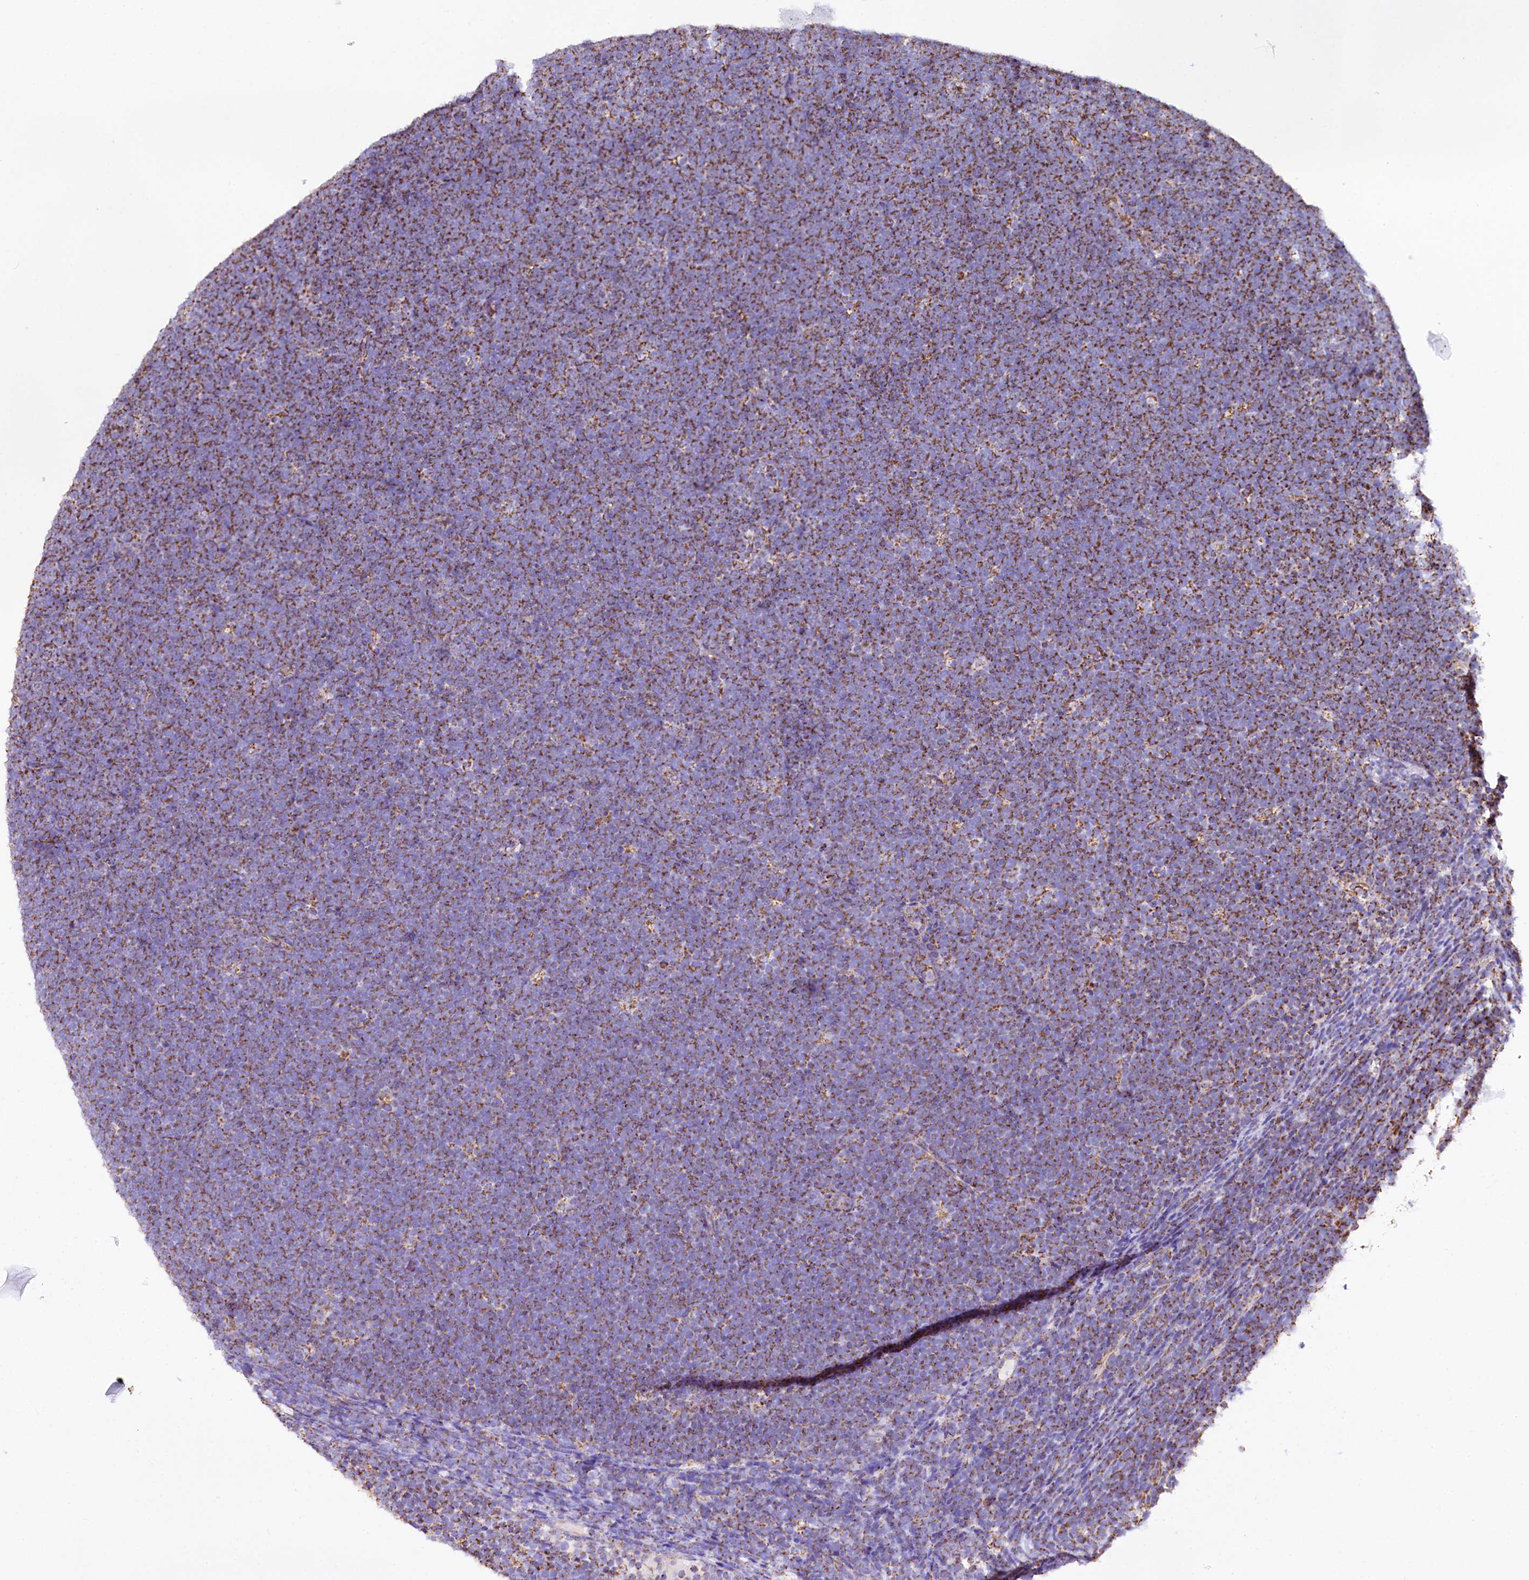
{"staining": {"intensity": "moderate", "quantity": ">75%", "location": "cytoplasmic/membranous"}, "tissue": "lymphoma", "cell_type": "Tumor cells", "image_type": "cancer", "snomed": [{"axis": "morphology", "description": "Malignant lymphoma, non-Hodgkin's type, High grade"}, {"axis": "topography", "description": "Lymph node"}], "caption": "A micrograph of high-grade malignant lymphoma, non-Hodgkin's type stained for a protein displays moderate cytoplasmic/membranous brown staining in tumor cells. Nuclei are stained in blue.", "gene": "APLP2", "patient": {"sex": "male", "age": 13}}